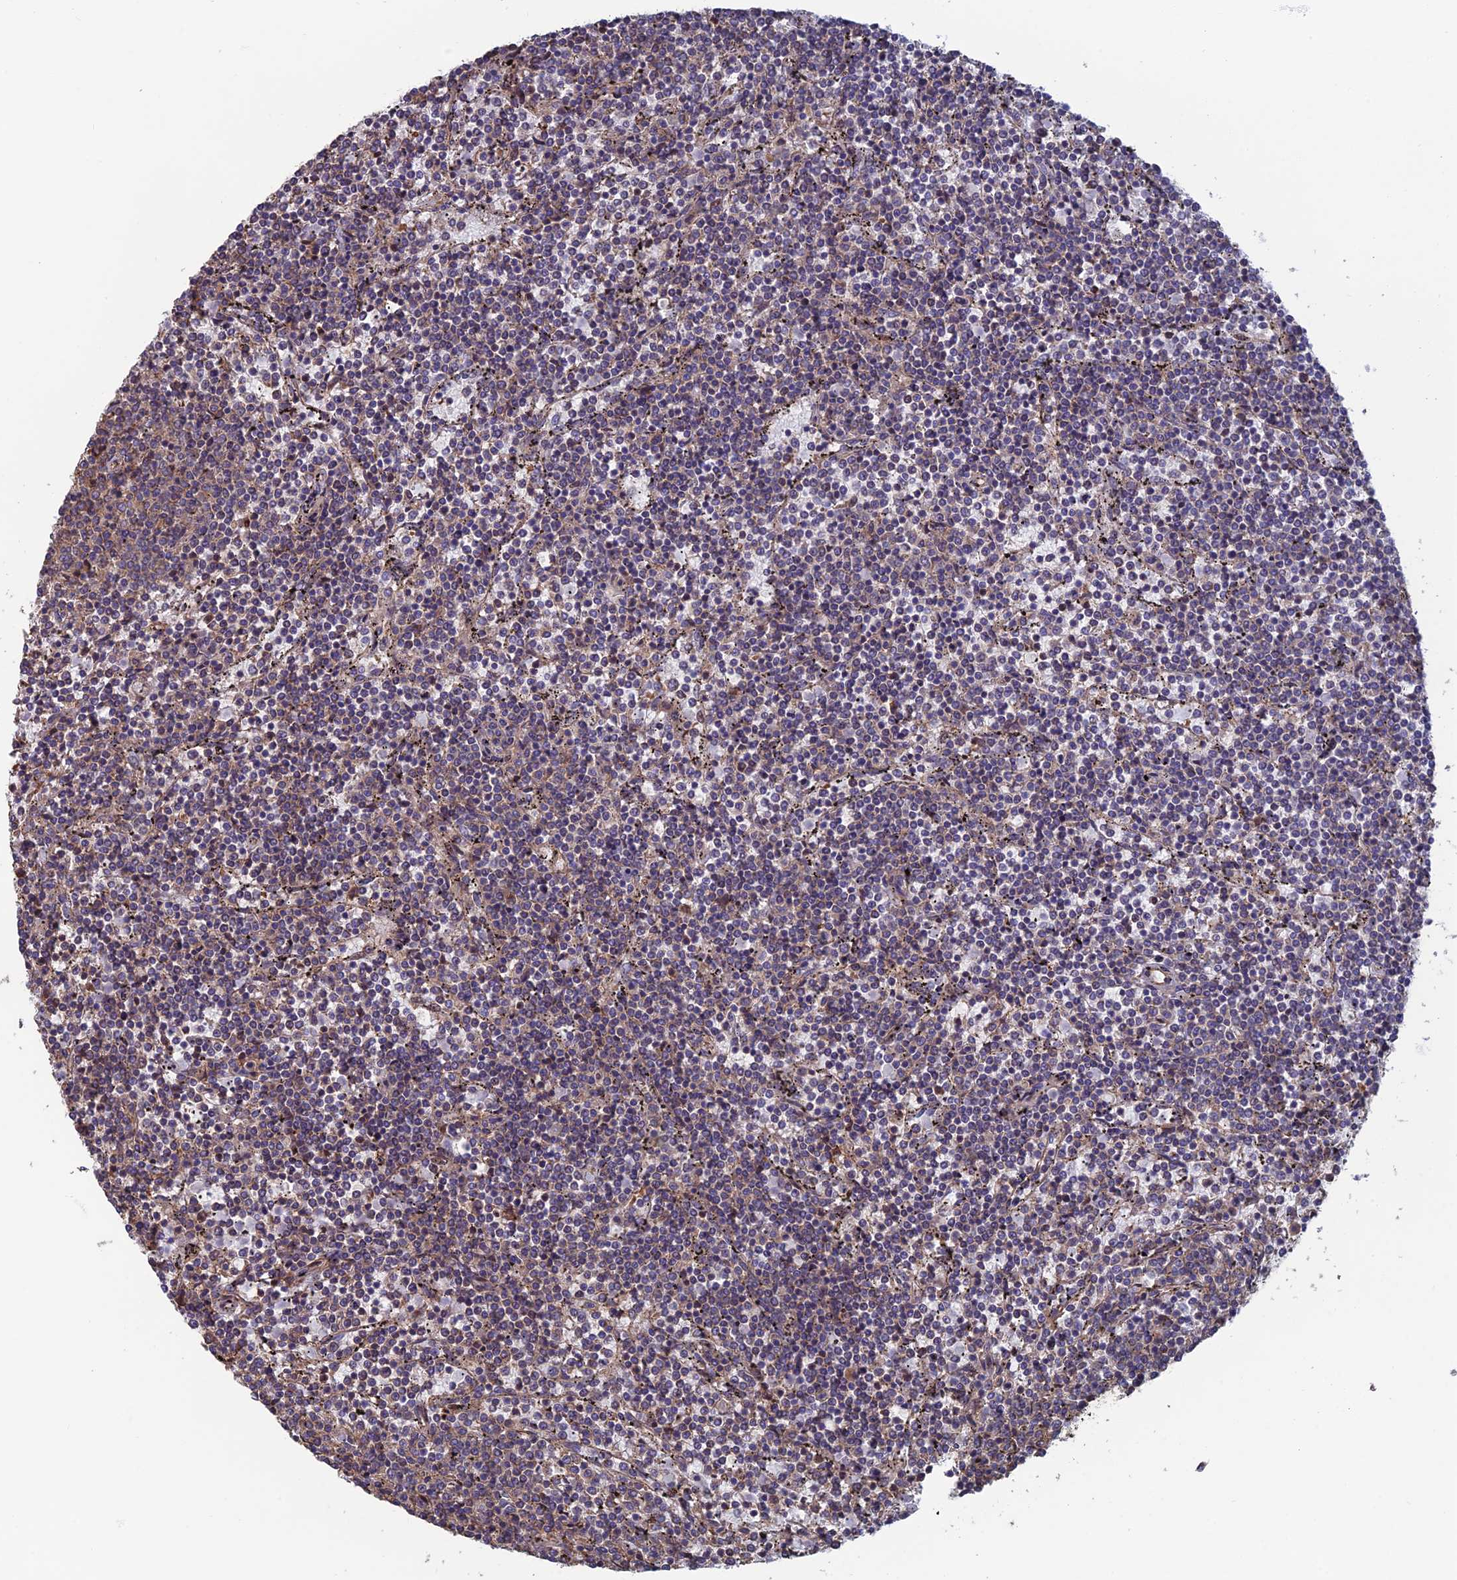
{"staining": {"intensity": "weak", "quantity": "<25%", "location": "cytoplasmic/membranous"}, "tissue": "lymphoma", "cell_type": "Tumor cells", "image_type": "cancer", "snomed": [{"axis": "morphology", "description": "Malignant lymphoma, non-Hodgkin's type, Low grade"}, {"axis": "topography", "description": "Spleen"}], "caption": "Histopathology image shows no protein expression in tumor cells of low-grade malignant lymphoma, non-Hodgkin's type tissue.", "gene": "CCDC183", "patient": {"sex": "female", "age": 50}}